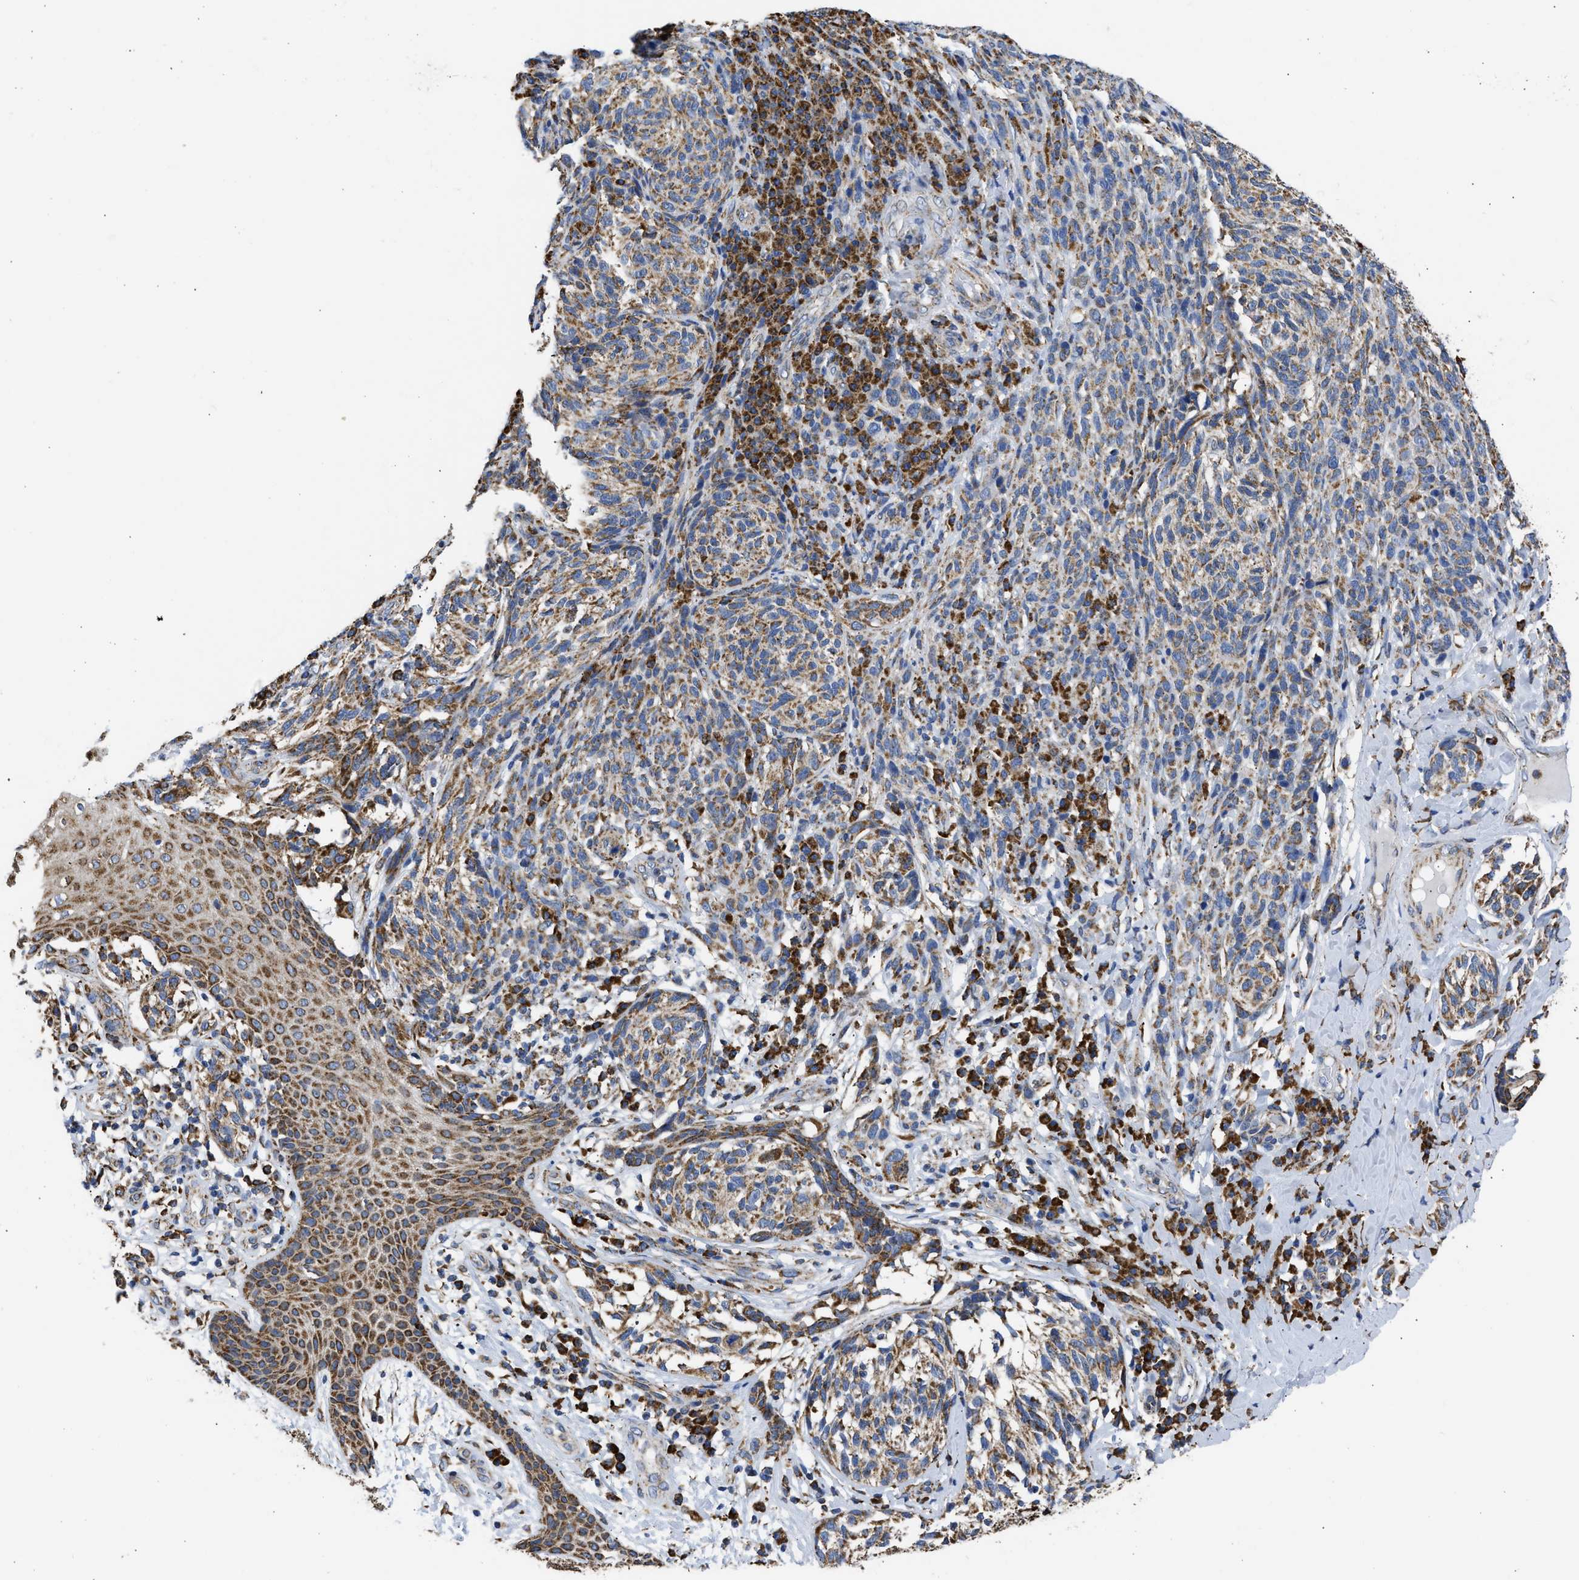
{"staining": {"intensity": "moderate", "quantity": ">75%", "location": "cytoplasmic/membranous"}, "tissue": "melanoma", "cell_type": "Tumor cells", "image_type": "cancer", "snomed": [{"axis": "morphology", "description": "Malignant melanoma, NOS"}, {"axis": "topography", "description": "Skin"}], "caption": "Brown immunohistochemical staining in human malignant melanoma displays moderate cytoplasmic/membranous expression in about >75% of tumor cells.", "gene": "CYCS", "patient": {"sex": "female", "age": 73}}